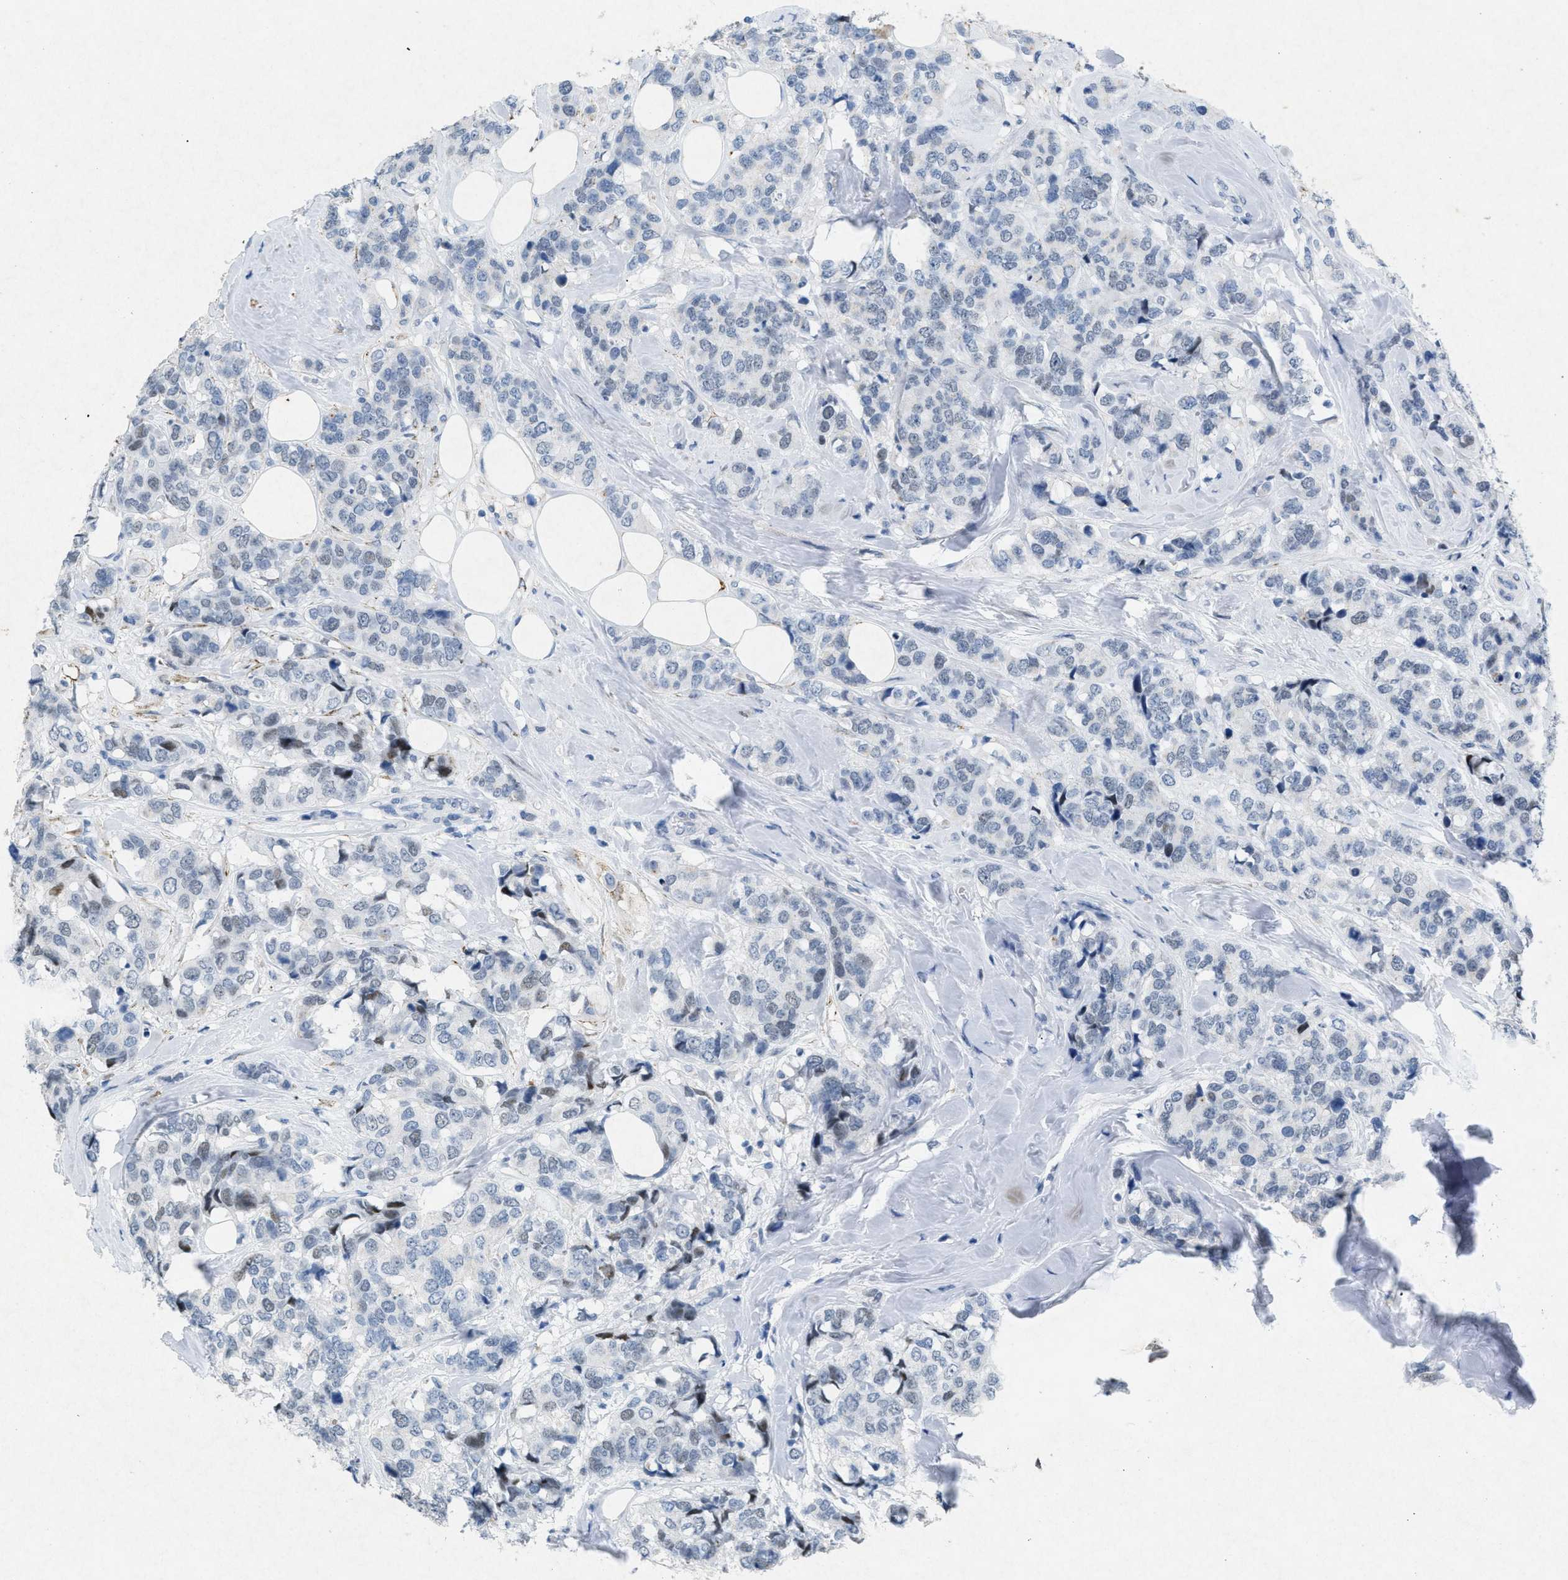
{"staining": {"intensity": "negative", "quantity": "none", "location": "none"}, "tissue": "breast cancer", "cell_type": "Tumor cells", "image_type": "cancer", "snomed": [{"axis": "morphology", "description": "Lobular carcinoma"}, {"axis": "topography", "description": "Breast"}], "caption": "This is an IHC micrograph of lobular carcinoma (breast). There is no positivity in tumor cells.", "gene": "TASOR", "patient": {"sex": "female", "age": 59}}